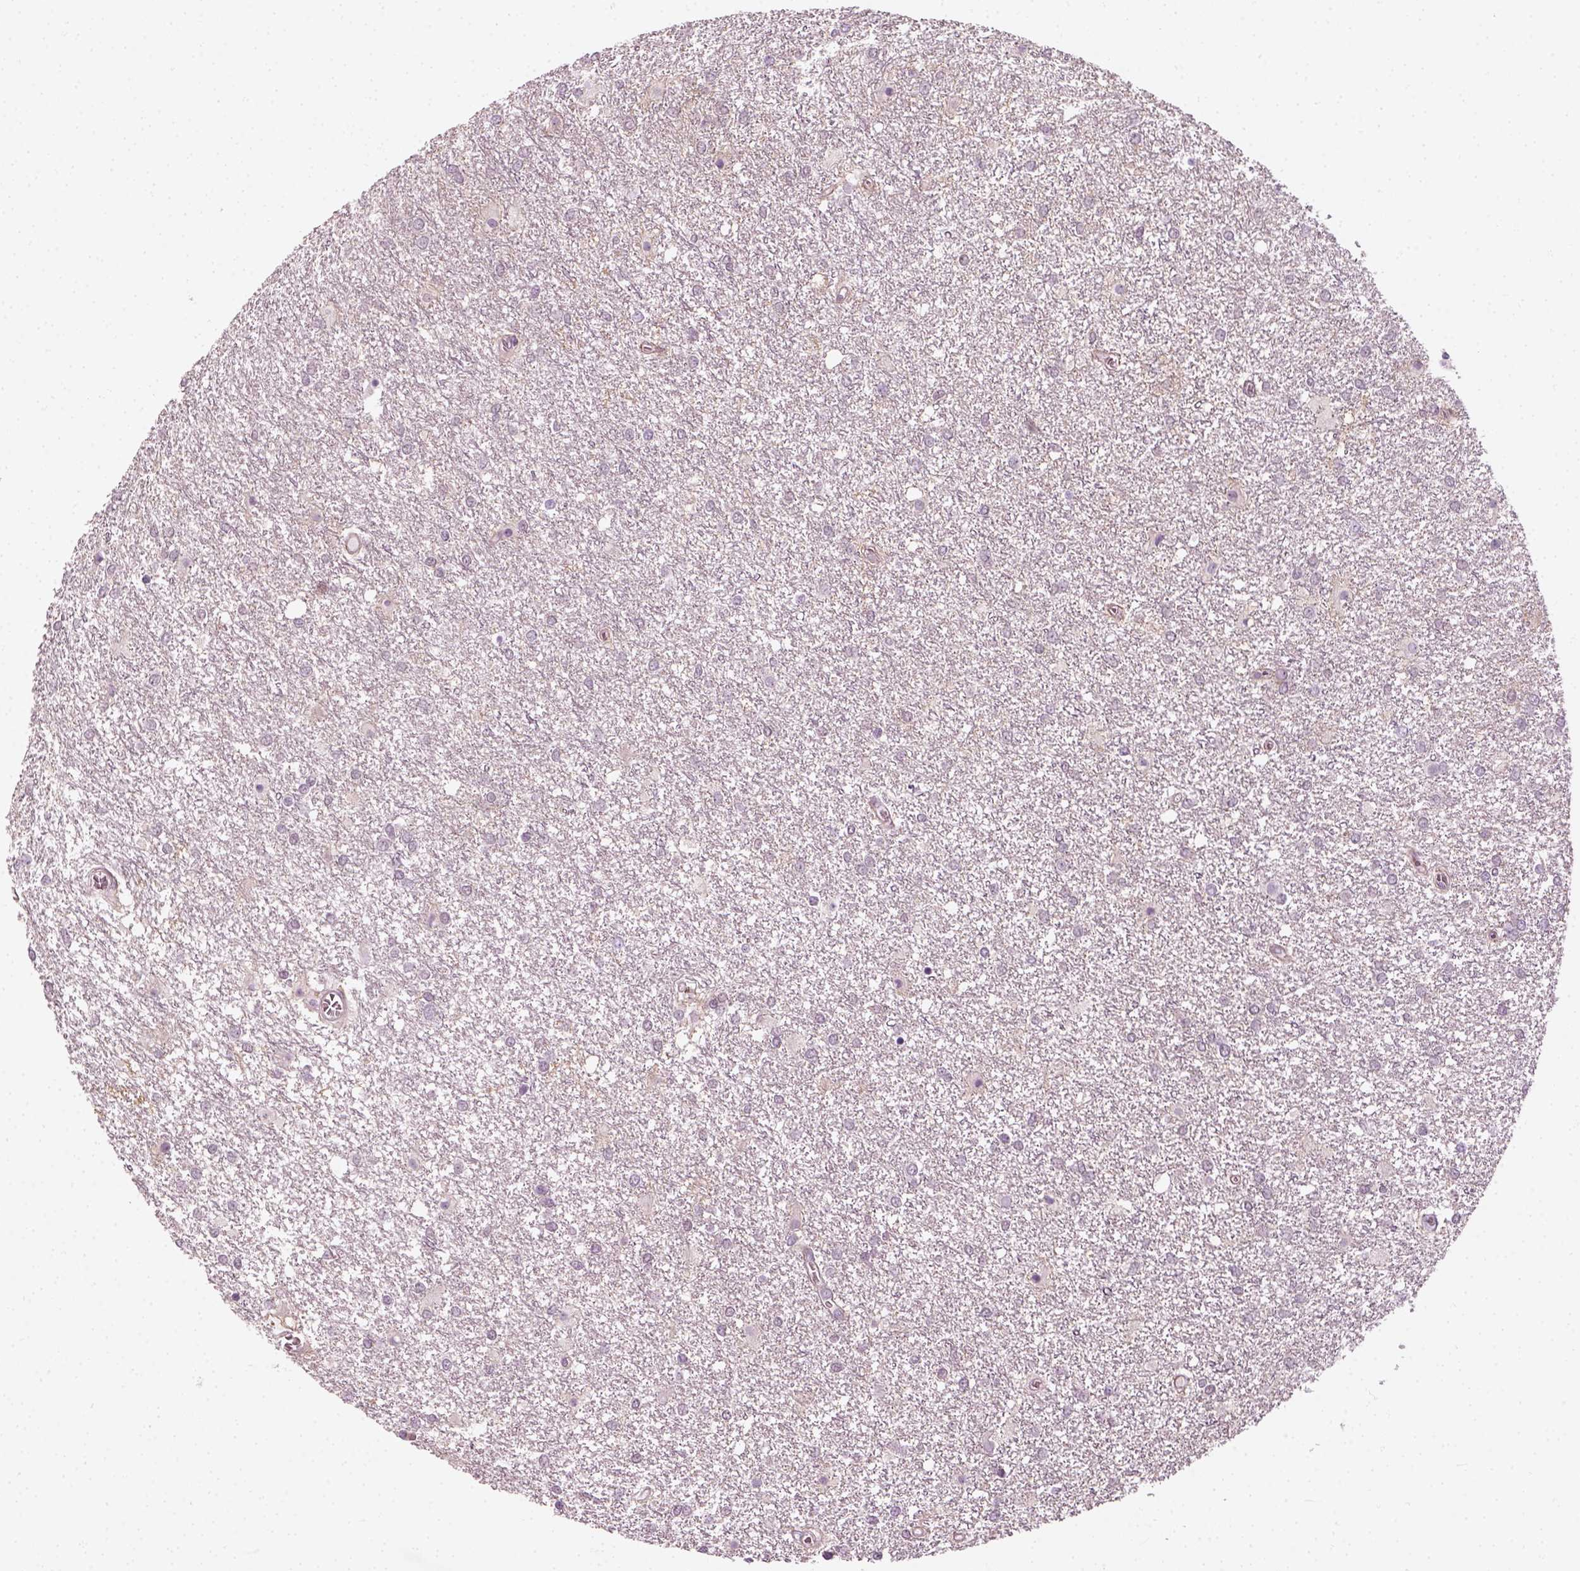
{"staining": {"intensity": "negative", "quantity": "none", "location": "none"}, "tissue": "glioma", "cell_type": "Tumor cells", "image_type": "cancer", "snomed": [{"axis": "morphology", "description": "Glioma, malignant, High grade"}, {"axis": "topography", "description": "Brain"}], "caption": "Immunohistochemistry (IHC) image of human glioma stained for a protein (brown), which displays no expression in tumor cells.", "gene": "DNASE1L1", "patient": {"sex": "female", "age": 61}}